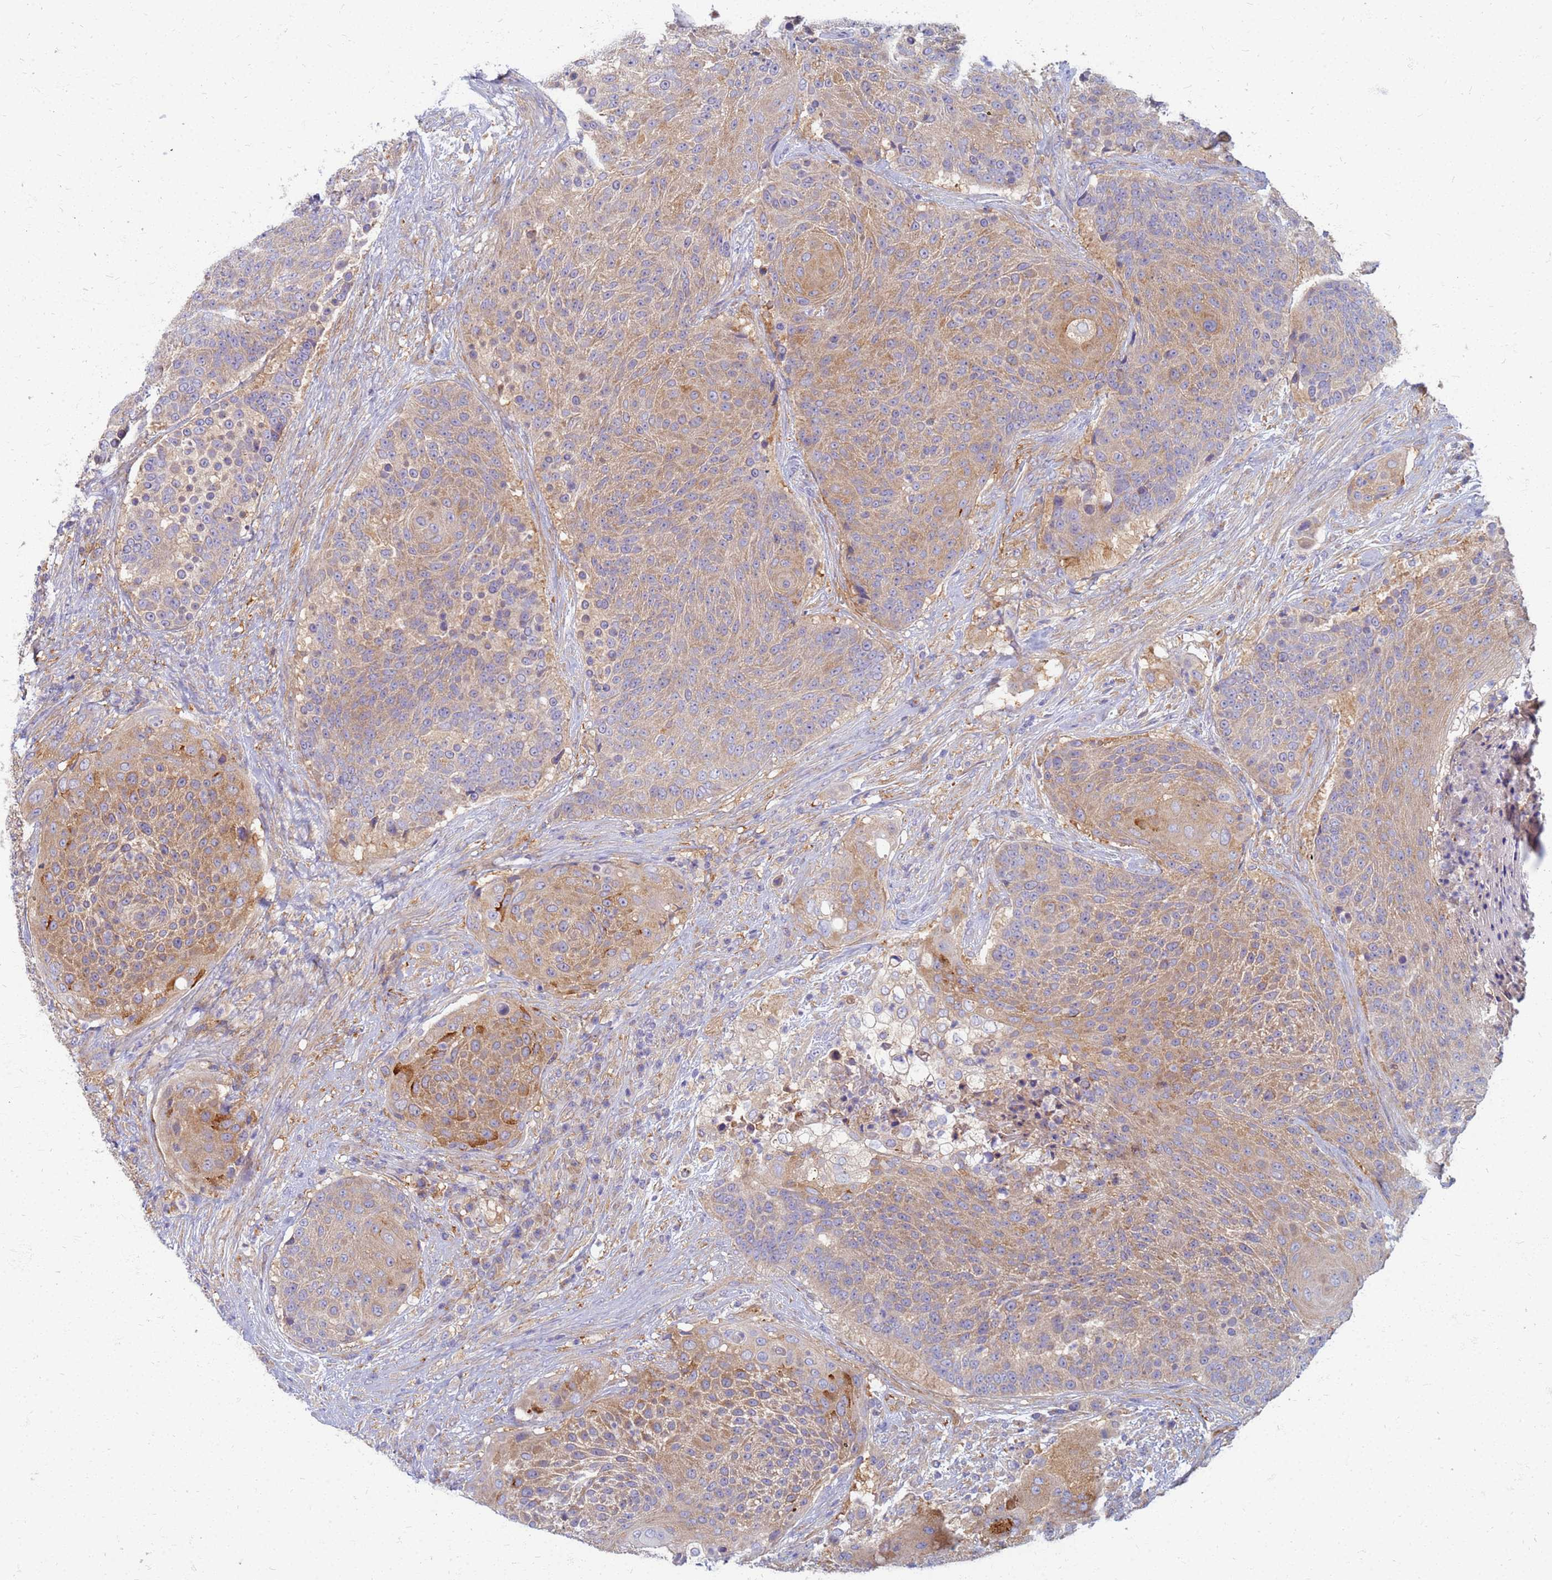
{"staining": {"intensity": "moderate", "quantity": ">75%", "location": "cytoplasmic/membranous"}, "tissue": "urothelial cancer", "cell_type": "Tumor cells", "image_type": "cancer", "snomed": [{"axis": "morphology", "description": "Urothelial carcinoma, High grade"}, {"axis": "topography", "description": "Urinary bladder"}], "caption": "Approximately >75% of tumor cells in high-grade urothelial carcinoma reveal moderate cytoplasmic/membranous protein positivity as visualized by brown immunohistochemical staining.", "gene": "EEA1", "patient": {"sex": "female", "age": 63}}